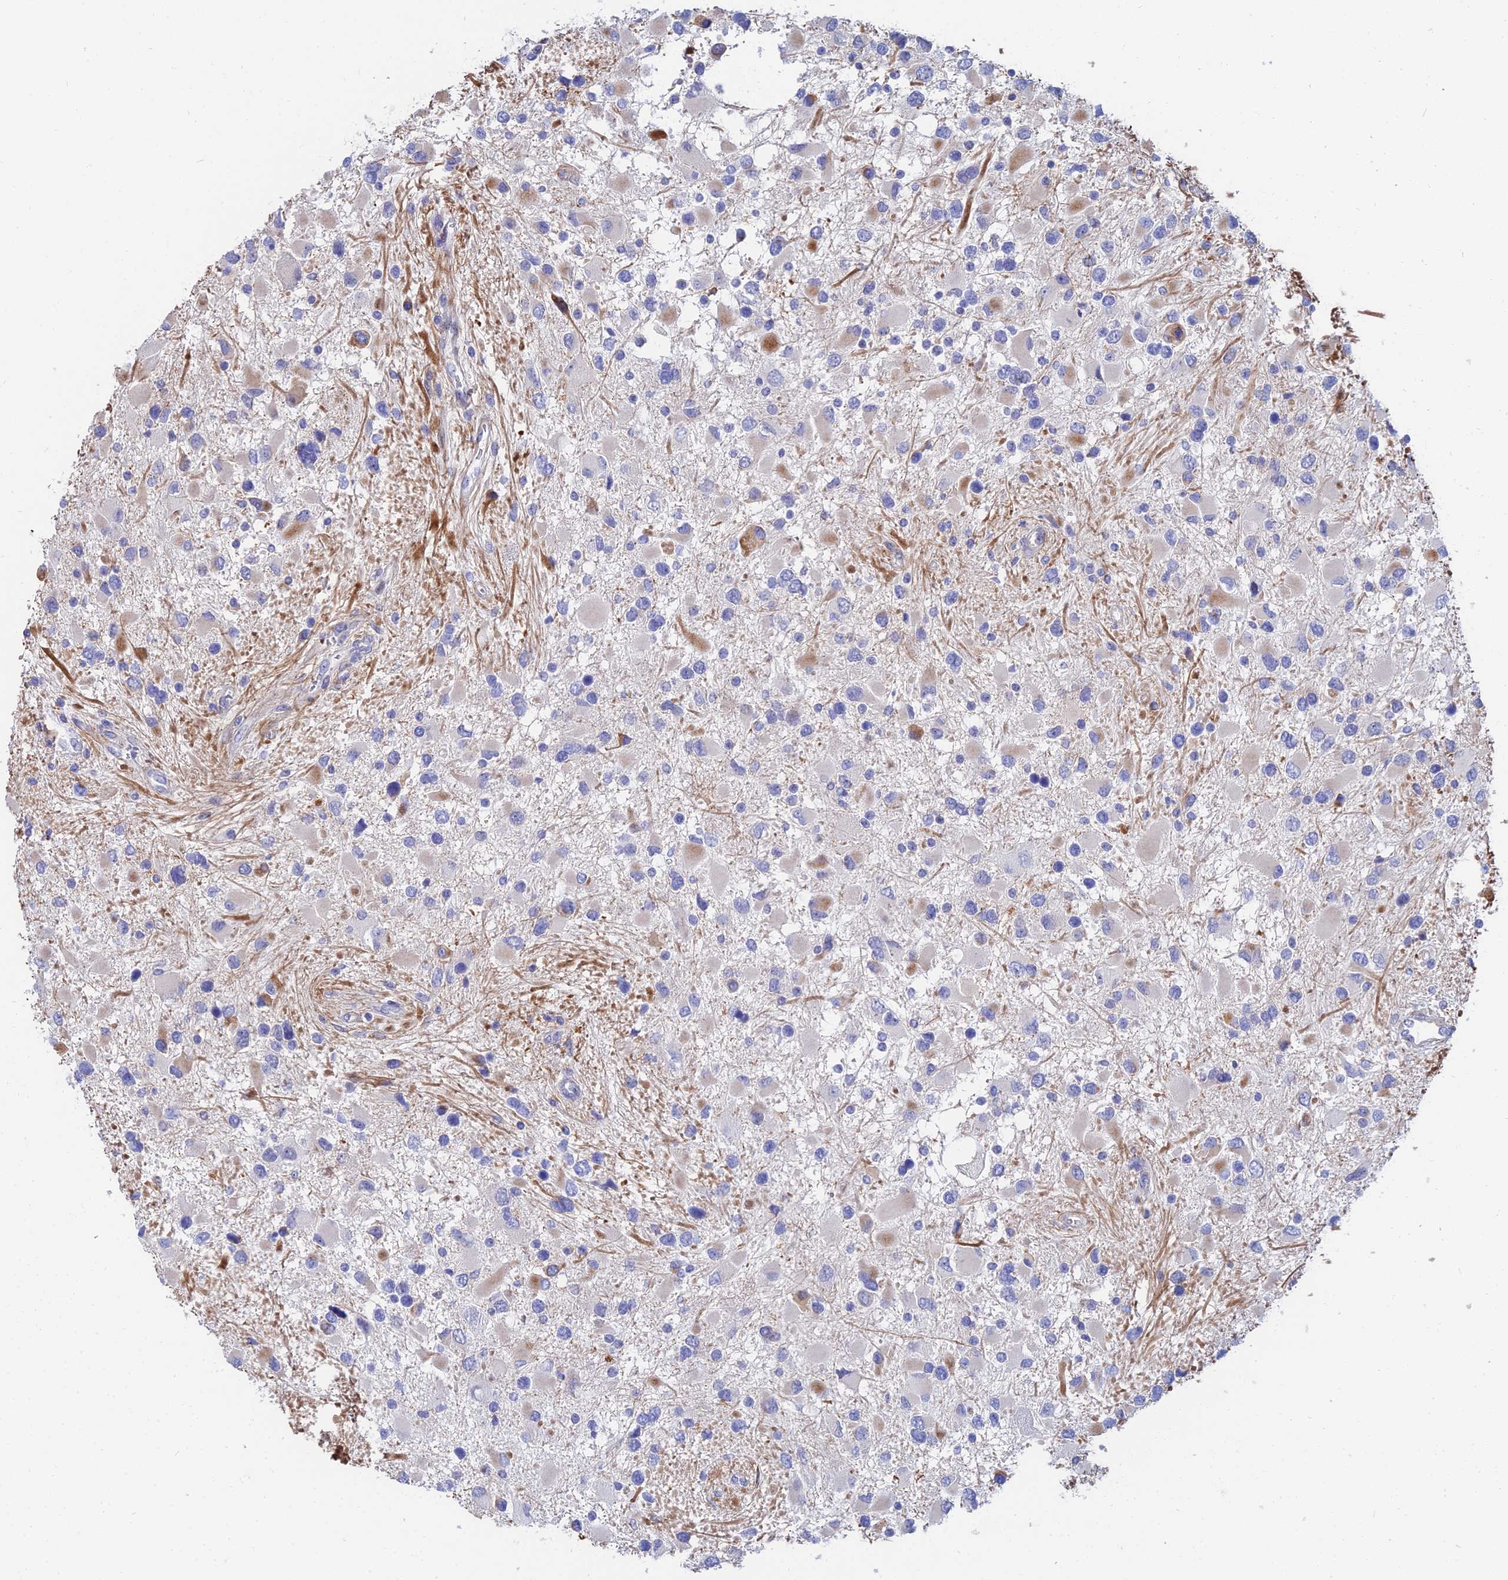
{"staining": {"intensity": "negative", "quantity": "none", "location": "none"}, "tissue": "glioma", "cell_type": "Tumor cells", "image_type": "cancer", "snomed": [{"axis": "morphology", "description": "Glioma, malignant, High grade"}, {"axis": "topography", "description": "Brain"}], "caption": "Tumor cells are negative for protein expression in human high-grade glioma (malignant).", "gene": "TRIM43B", "patient": {"sex": "male", "age": 53}}